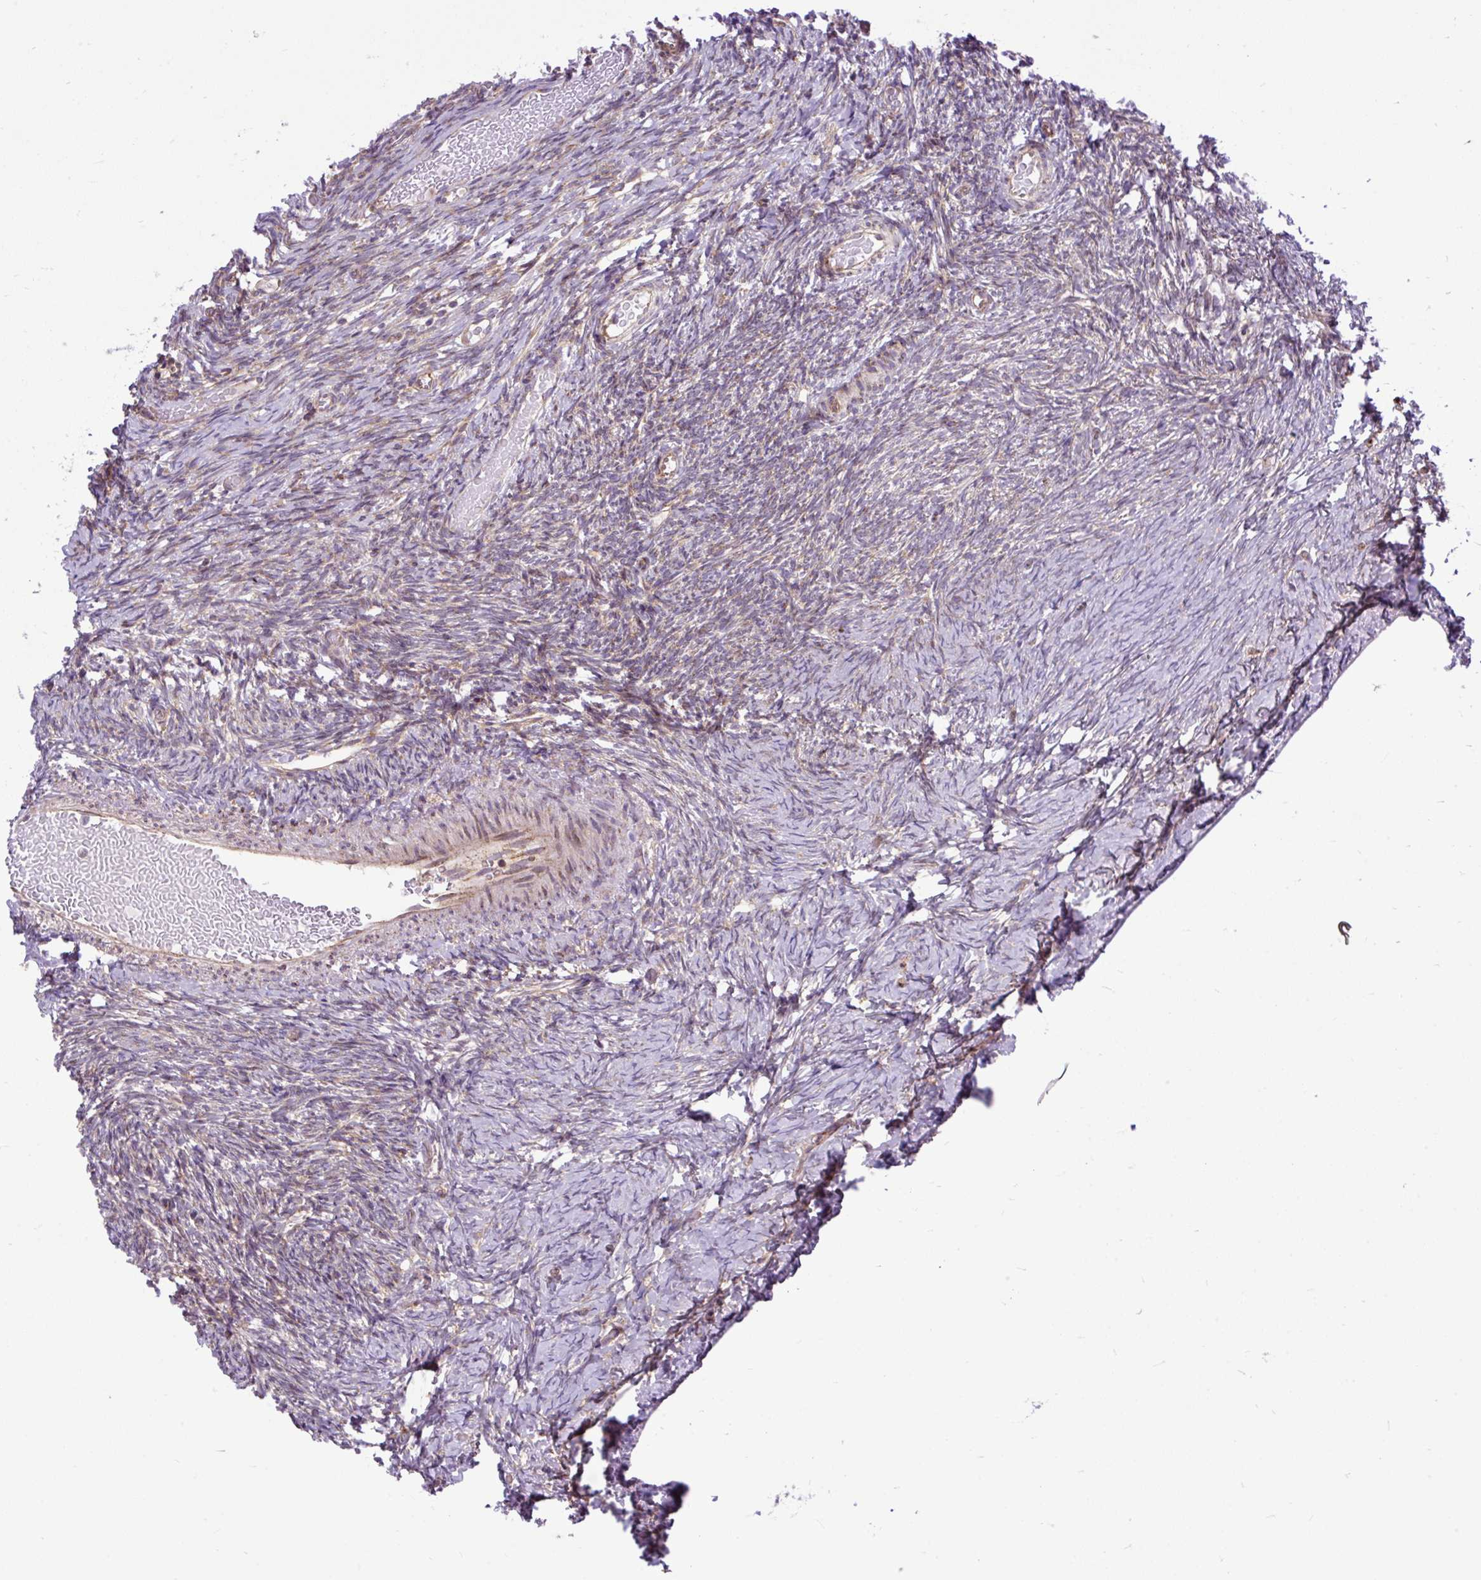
{"staining": {"intensity": "weak", "quantity": "25%-75%", "location": "cytoplasmic/membranous"}, "tissue": "ovary", "cell_type": "Ovarian stroma cells", "image_type": "normal", "snomed": [{"axis": "morphology", "description": "Normal tissue, NOS"}, {"axis": "topography", "description": "Ovary"}], "caption": "This histopathology image demonstrates immunohistochemistry staining of normal human ovary, with low weak cytoplasmic/membranous staining in approximately 25%-75% of ovarian stroma cells.", "gene": "TRIM17", "patient": {"sex": "female", "age": 39}}